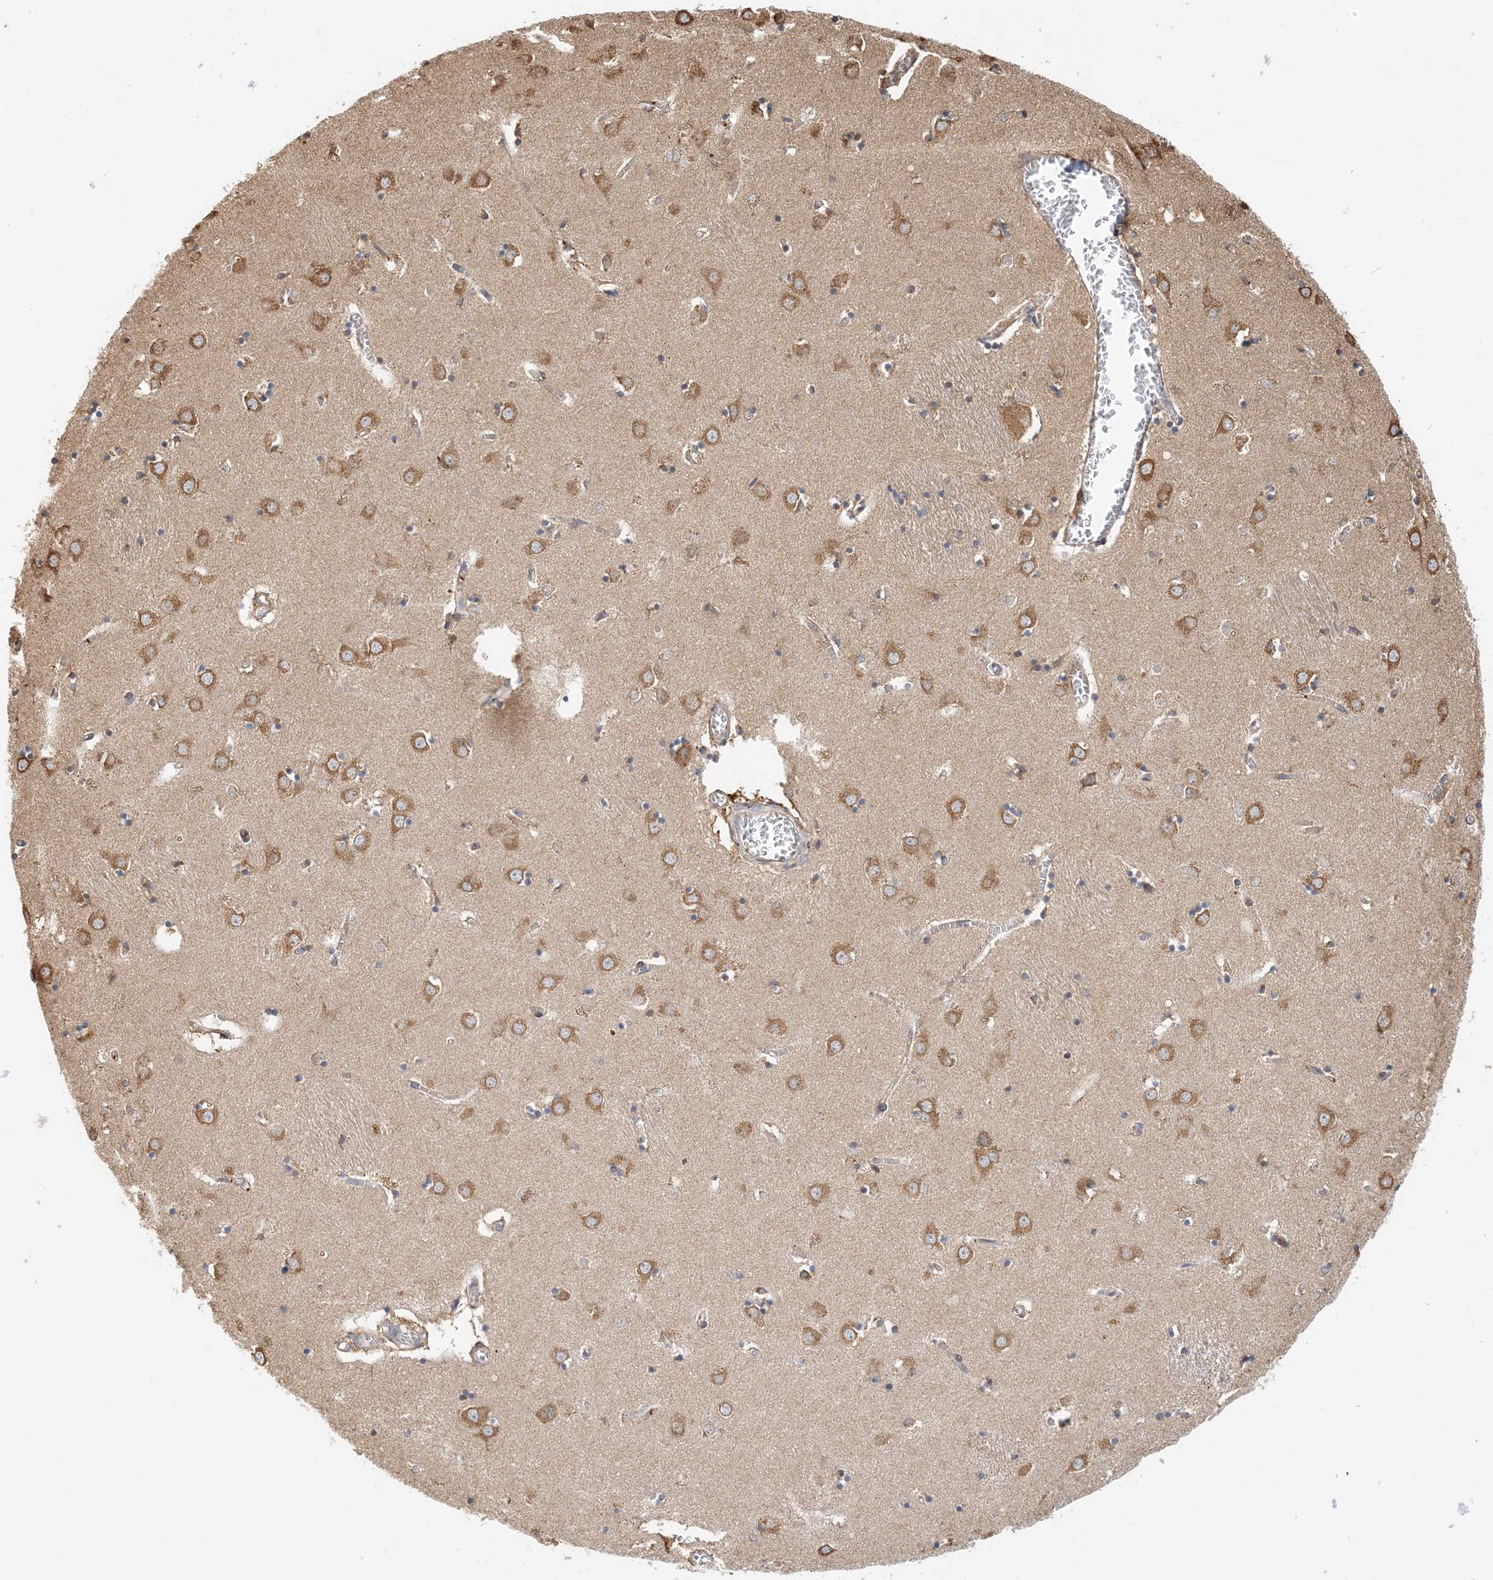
{"staining": {"intensity": "moderate", "quantity": "<25%", "location": "cytoplasmic/membranous"}, "tissue": "caudate", "cell_type": "Glial cells", "image_type": "normal", "snomed": [{"axis": "morphology", "description": "Normal tissue, NOS"}, {"axis": "topography", "description": "Lateral ventricle wall"}], "caption": "Caudate stained for a protein (brown) shows moderate cytoplasmic/membranous positive staining in approximately <25% of glial cells.", "gene": "HNMT", "patient": {"sex": "male", "age": 70}}